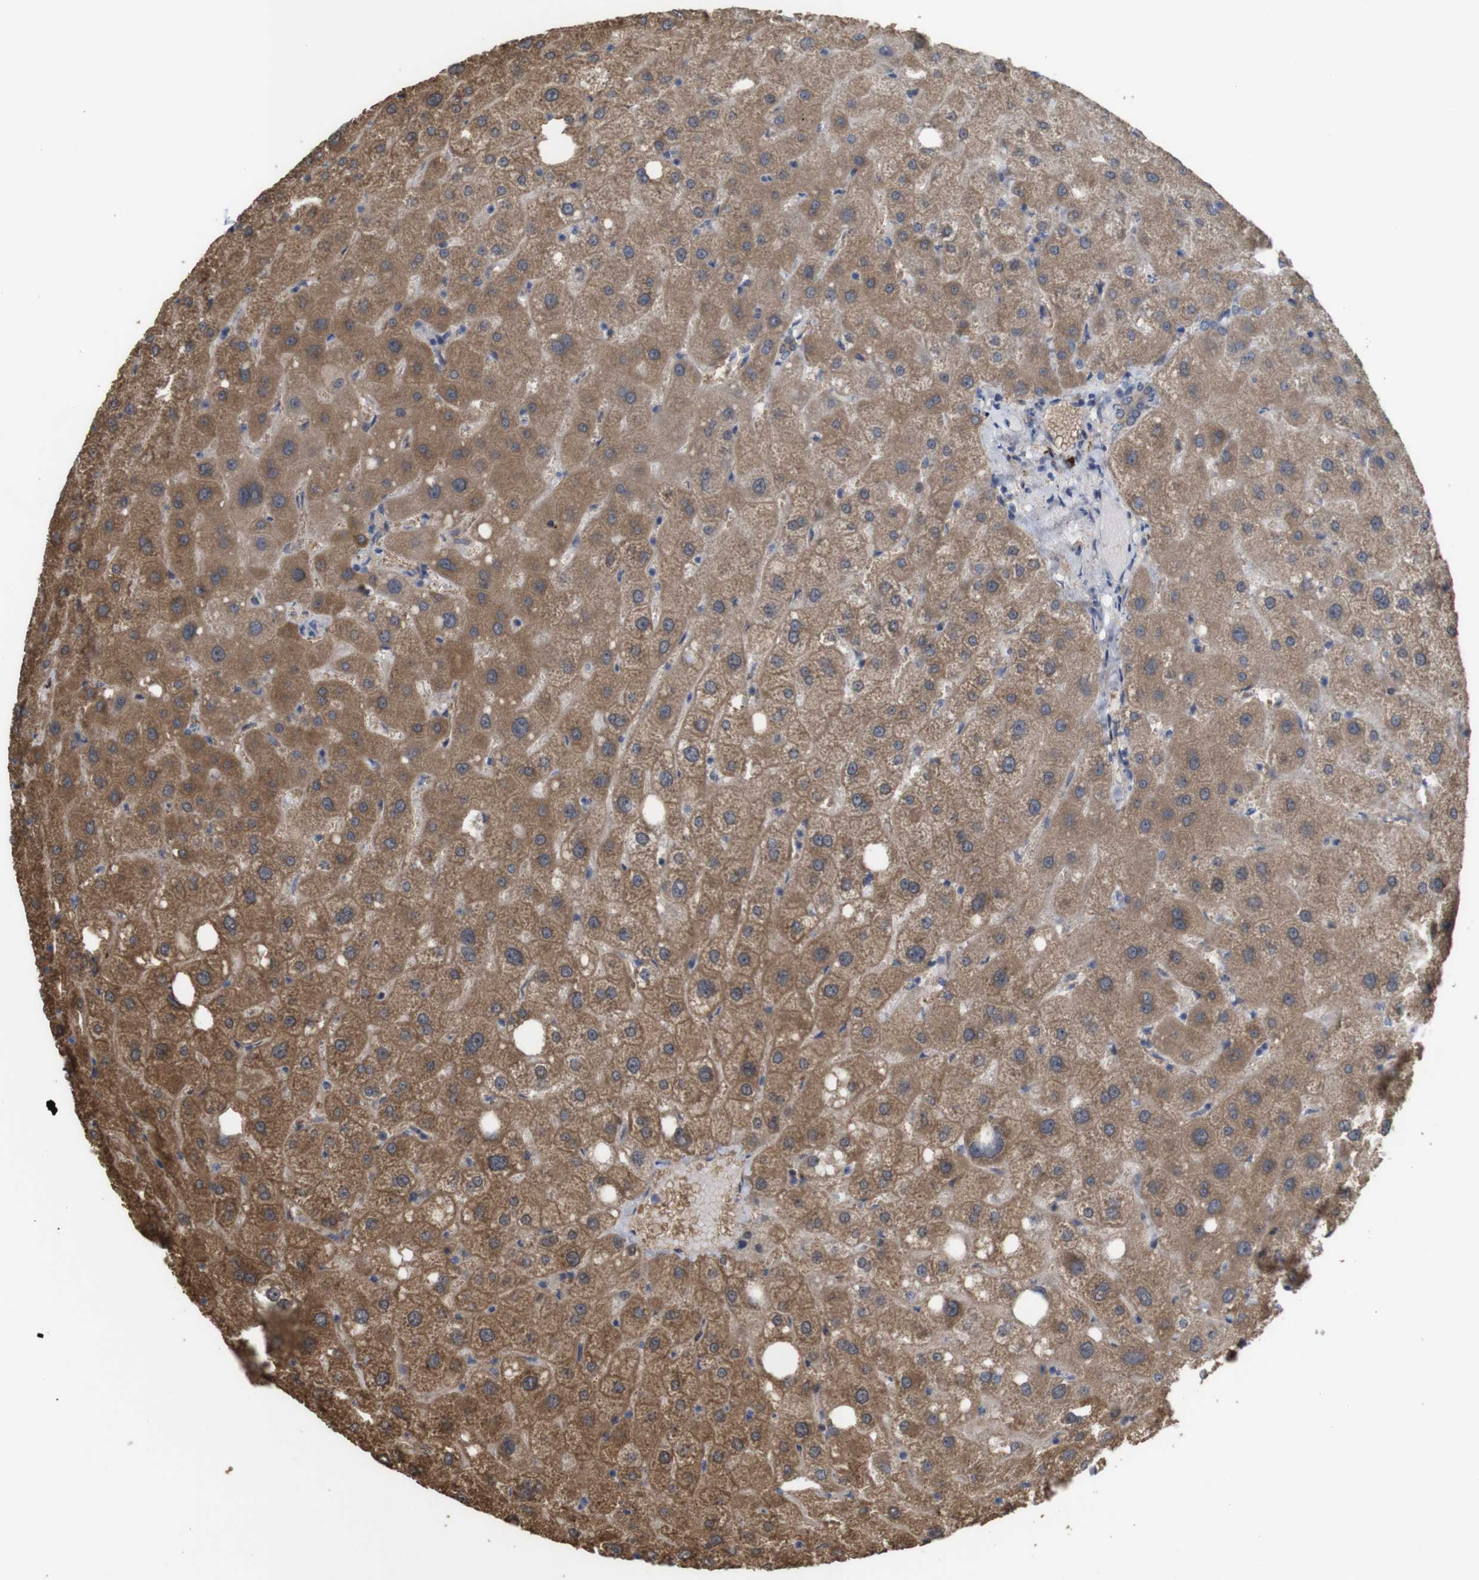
{"staining": {"intensity": "weak", "quantity": ">75%", "location": "cytoplasmic/membranous"}, "tissue": "liver", "cell_type": "Cholangiocytes", "image_type": "normal", "snomed": [{"axis": "morphology", "description": "Normal tissue, NOS"}, {"axis": "topography", "description": "Liver"}], "caption": "Cholangiocytes demonstrate low levels of weak cytoplasmic/membranous expression in about >75% of cells in benign liver. (DAB (3,3'-diaminobenzidine) = brown stain, brightfield microscopy at high magnification).", "gene": "PTPRR", "patient": {"sex": "male", "age": 73}}